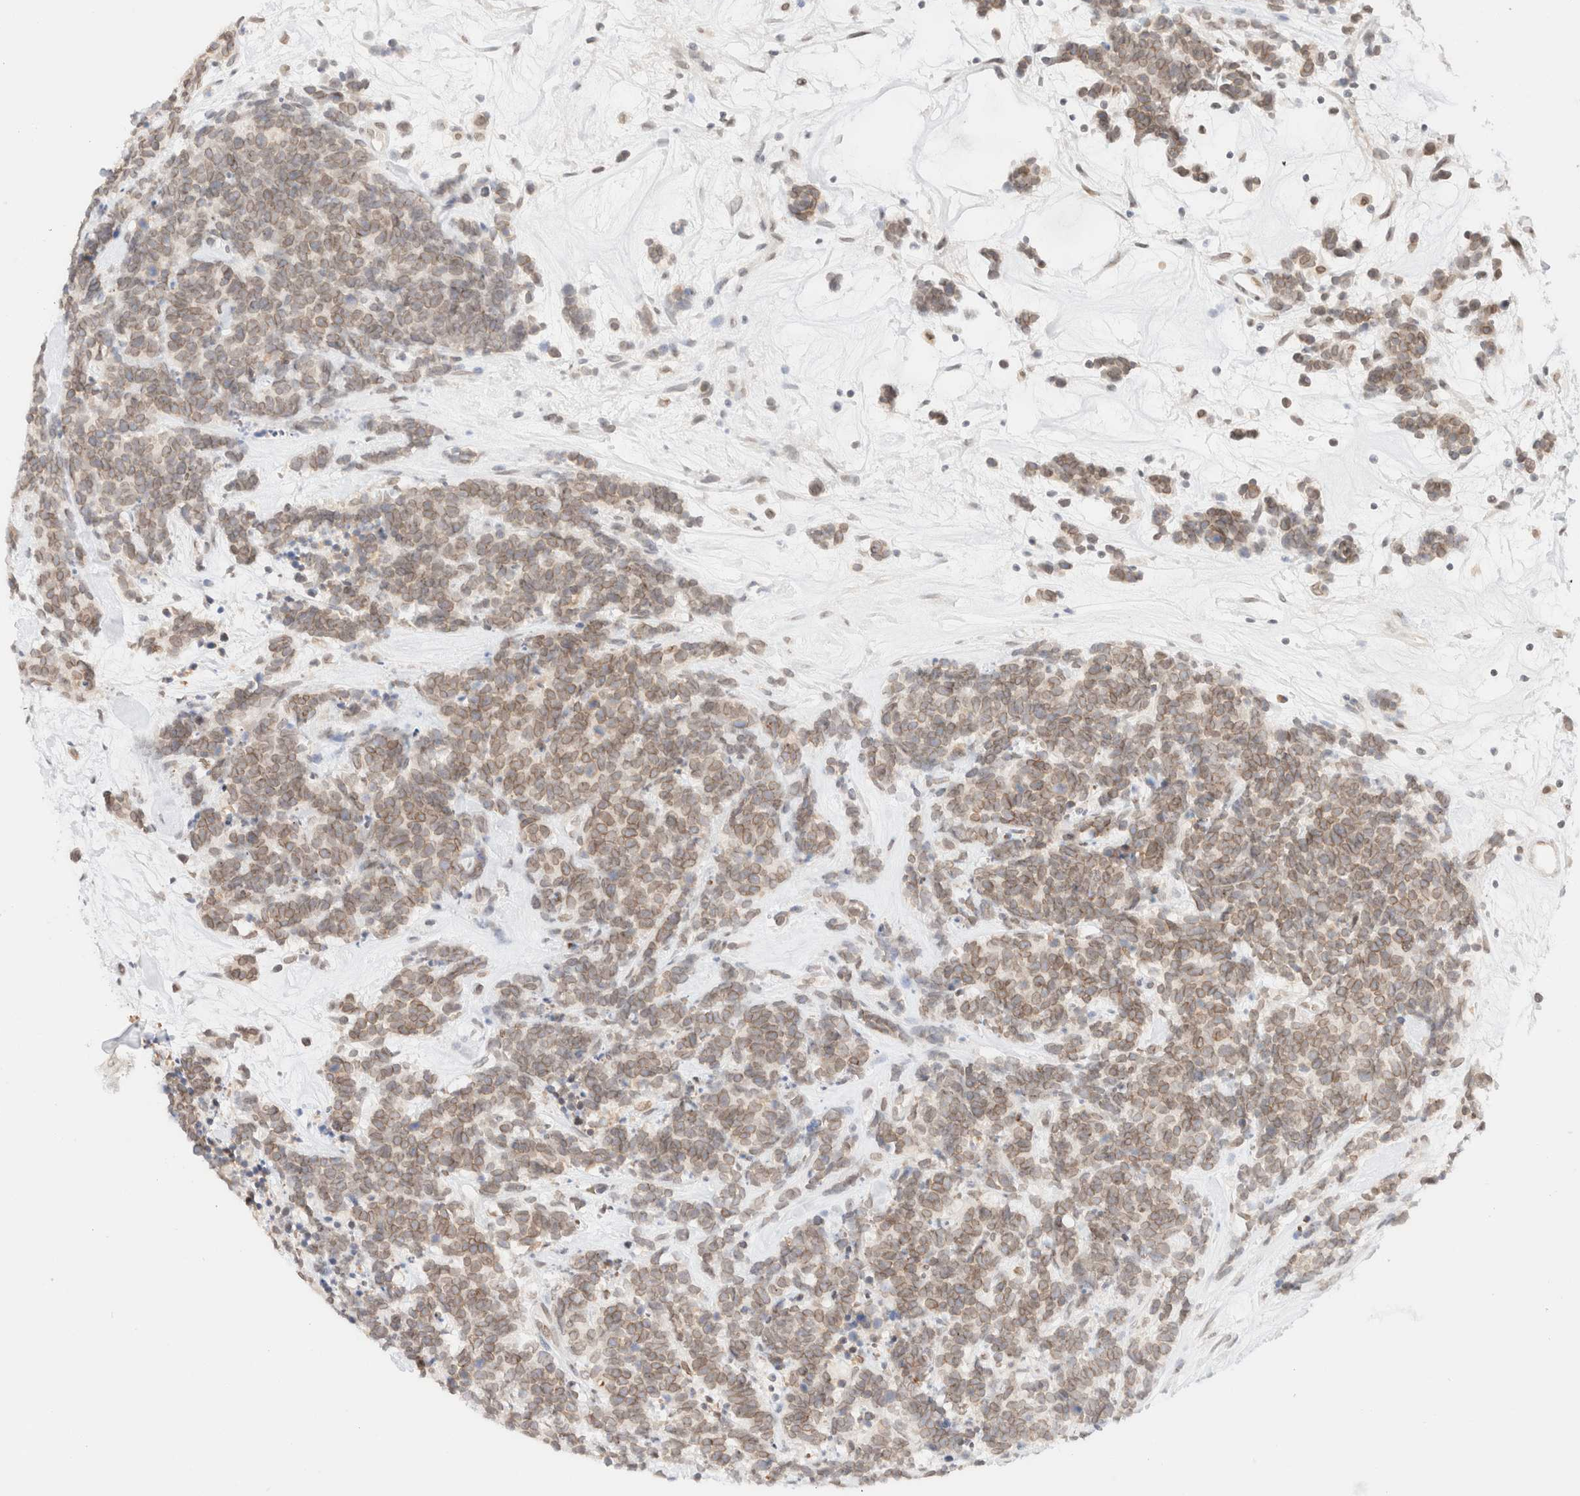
{"staining": {"intensity": "weak", "quantity": ">75%", "location": "cytoplasmic/membranous,nuclear"}, "tissue": "carcinoid", "cell_type": "Tumor cells", "image_type": "cancer", "snomed": [{"axis": "morphology", "description": "Carcinoma, NOS"}, {"axis": "morphology", "description": "Carcinoid, malignant, NOS"}, {"axis": "topography", "description": "Urinary bladder"}], "caption": "Weak cytoplasmic/membranous and nuclear staining for a protein is appreciated in about >75% of tumor cells of carcinoid using immunohistochemistry (IHC).", "gene": "ZNF770", "patient": {"sex": "male", "age": 57}}